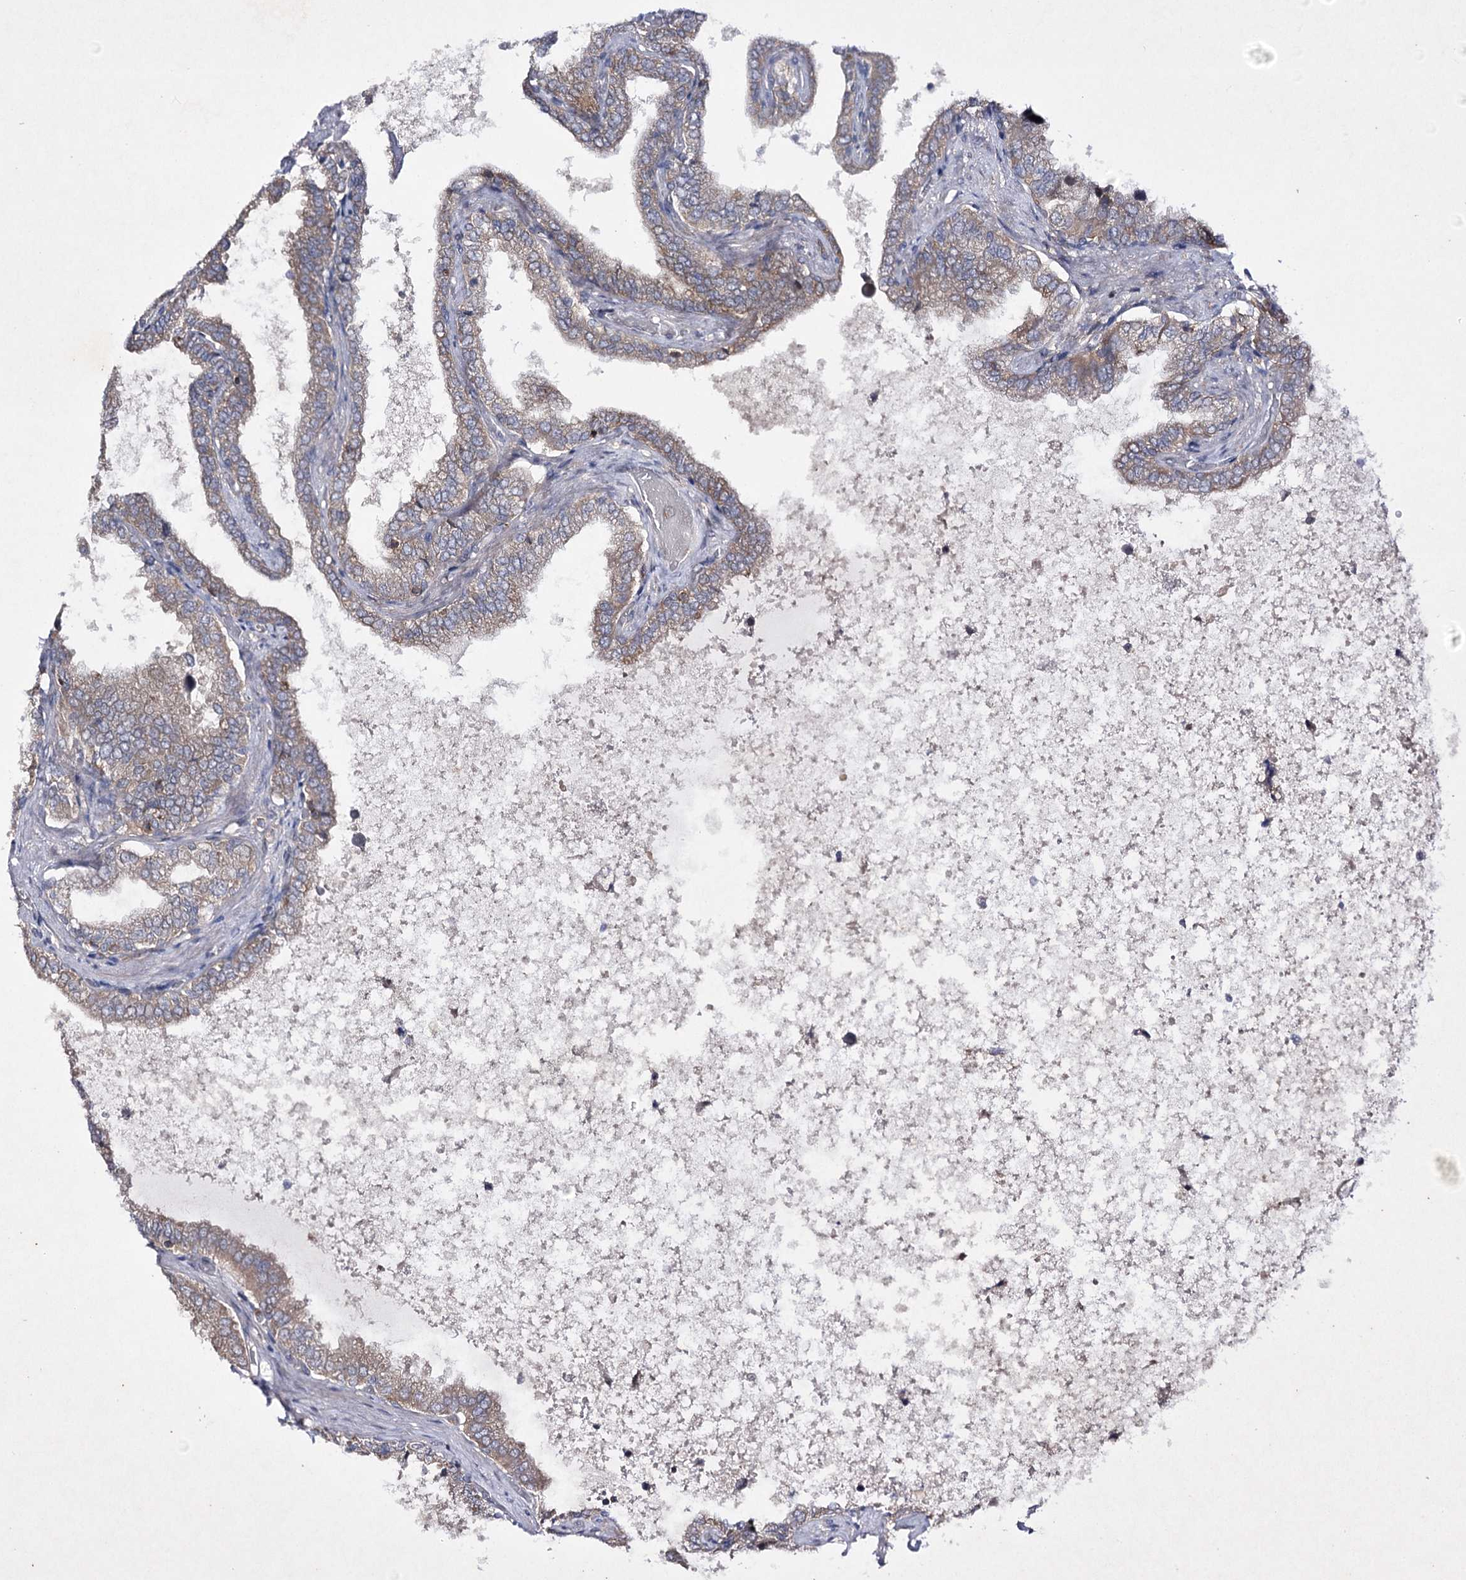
{"staining": {"intensity": "moderate", "quantity": "25%-75%", "location": "cytoplasmic/membranous"}, "tissue": "seminal vesicle", "cell_type": "Glandular cells", "image_type": "normal", "snomed": [{"axis": "morphology", "description": "Normal tissue, NOS"}, {"axis": "topography", "description": "Seminal veicle"}], "caption": "Seminal vesicle stained for a protein demonstrates moderate cytoplasmic/membranous positivity in glandular cells. The staining is performed using DAB (3,3'-diaminobenzidine) brown chromogen to label protein expression. The nuclei are counter-stained blue using hematoxylin.", "gene": "BCR", "patient": {"sex": "male", "age": 46}}